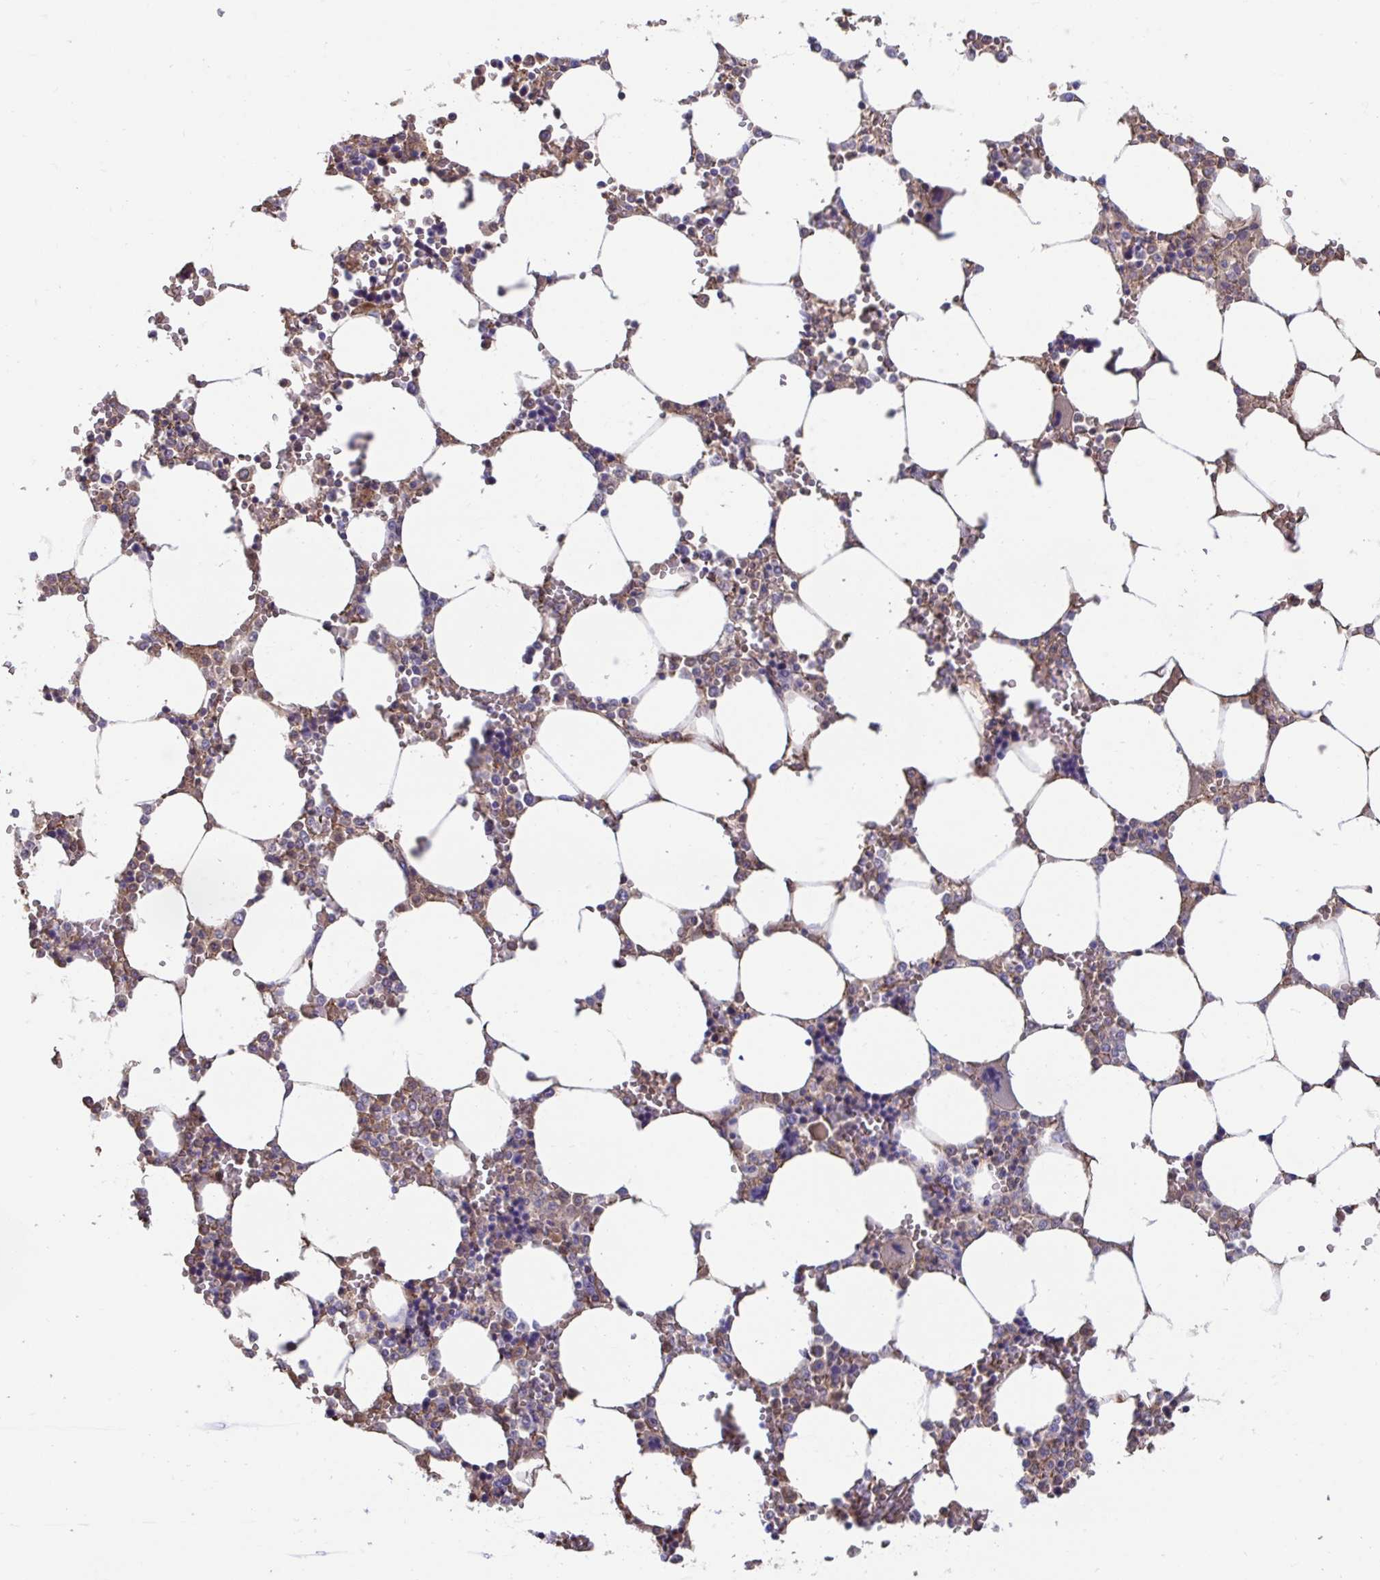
{"staining": {"intensity": "weak", "quantity": "25%-75%", "location": "cytoplasmic/membranous"}, "tissue": "bone marrow", "cell_type": "Hematopoietic cells", "image_type": "normal", "snomed": [{"axis": "morphology", "description": "Normal tissue, NOS"}, {"axis": "topography", "description": "Bone marrow"}], "caption": "IHC staining of normal bone marrow, which displays low levels of weak cytoplasmic/membranous expression in about 25%-75% of hematopoietic cells indicating weak cytoplasmic/membranous protein staining. The staining was performed using DAB (brown) for protein detection and nuclei were counterstained in hematoxylin (blue).", "gene": "SMIM9", "patient": {"sex": "male", "age": 64}}